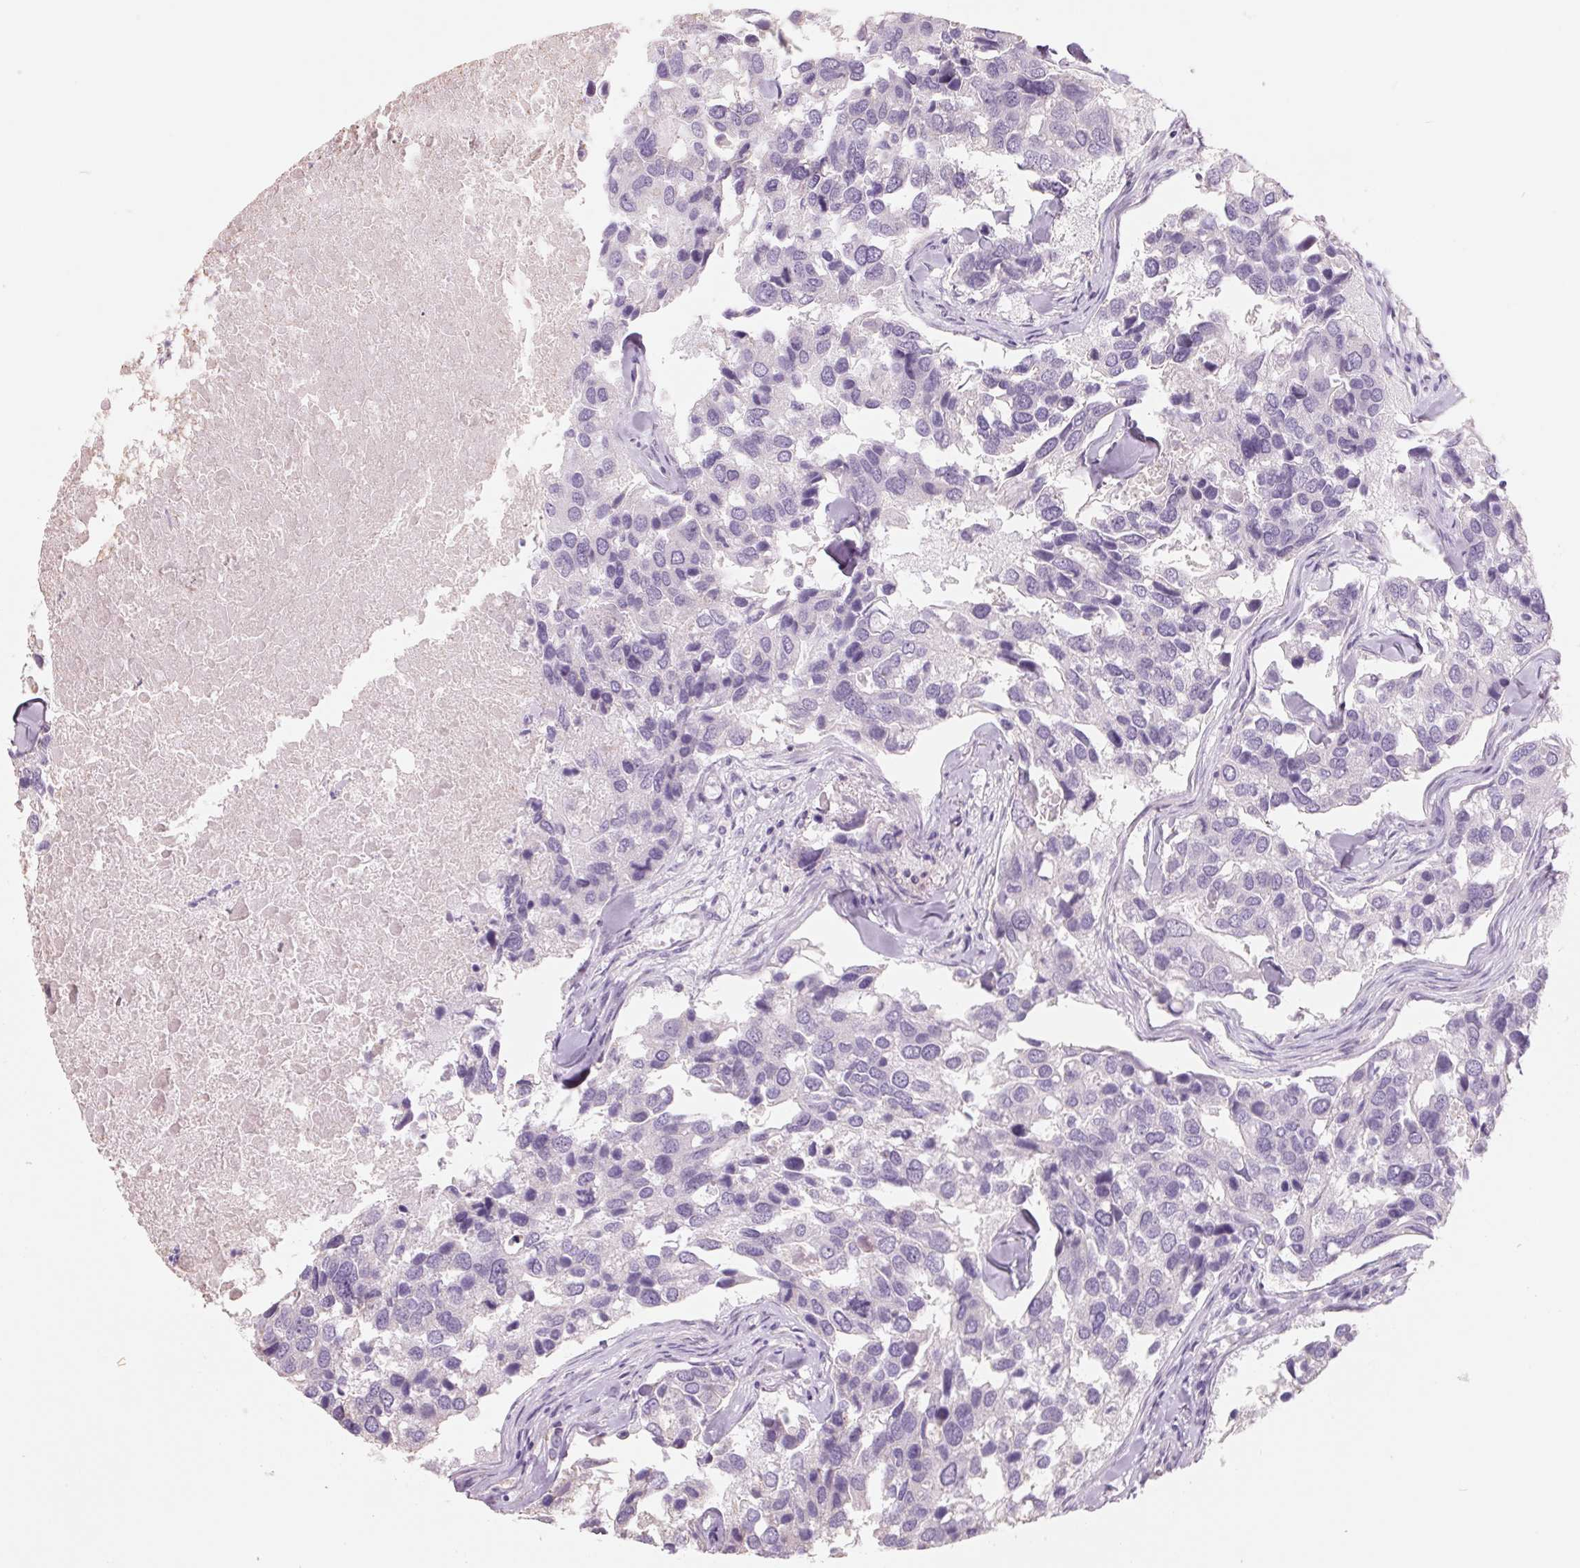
{"staining": {"intensity": "negative", "quantity": "none", "location": "none"}, "tissue": "breast cancer", "cell_type": "Tumor cells", "image_type": "cancer", "snomed": [{"axis": "morphology", "description": "Duct carcinoma"}, {"axis": "topography", "description": "Breast"}], "caption": "There is no significant expression in tumor cells of breast intraductal carcinoma.", "gene": "FTCD", "patient": {"sex": "female", "age": 83}}